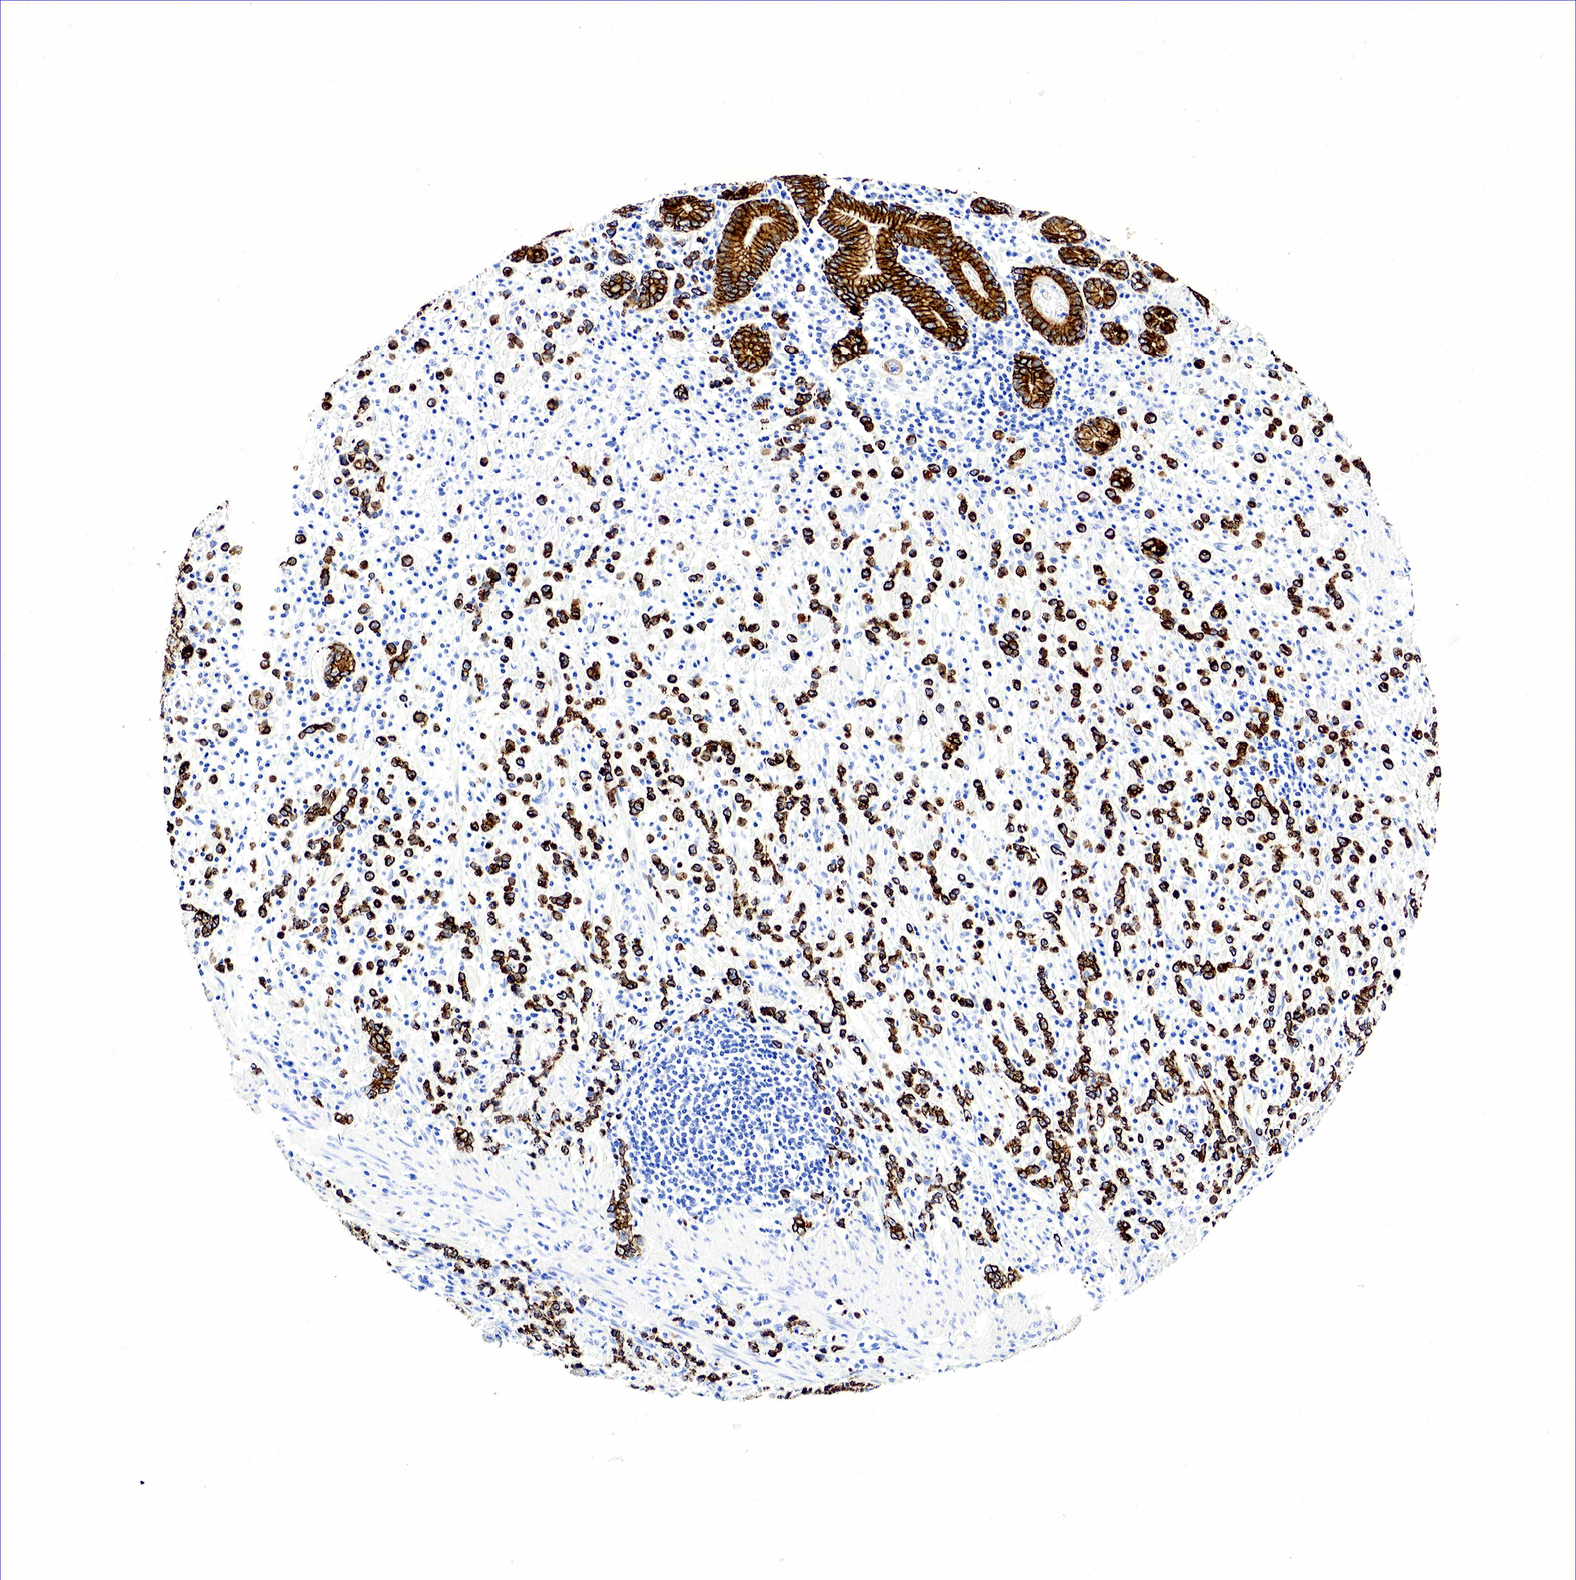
{"staining": {"intensity": "strong", "quantity": ">75%", "location": "cytoplasmic/membranous"}, "tissue": "stomach cancer", "cell_type": "Tumor cells", "image_type": "cancer", "snomed": [{"axis": "morphology", "description": "Adenocarcinoma, NOS"}, {"axis": "topography", "description": "Stomach, lower"}], "caption": "The immunohistochemical stain highlights strong cytoplasmic/membranous staining in tumor cells of stomach cancer (adenocarcinoma) tissue.", "gene": "KRT18", "patient": {"sex": "male", "age": 88}}